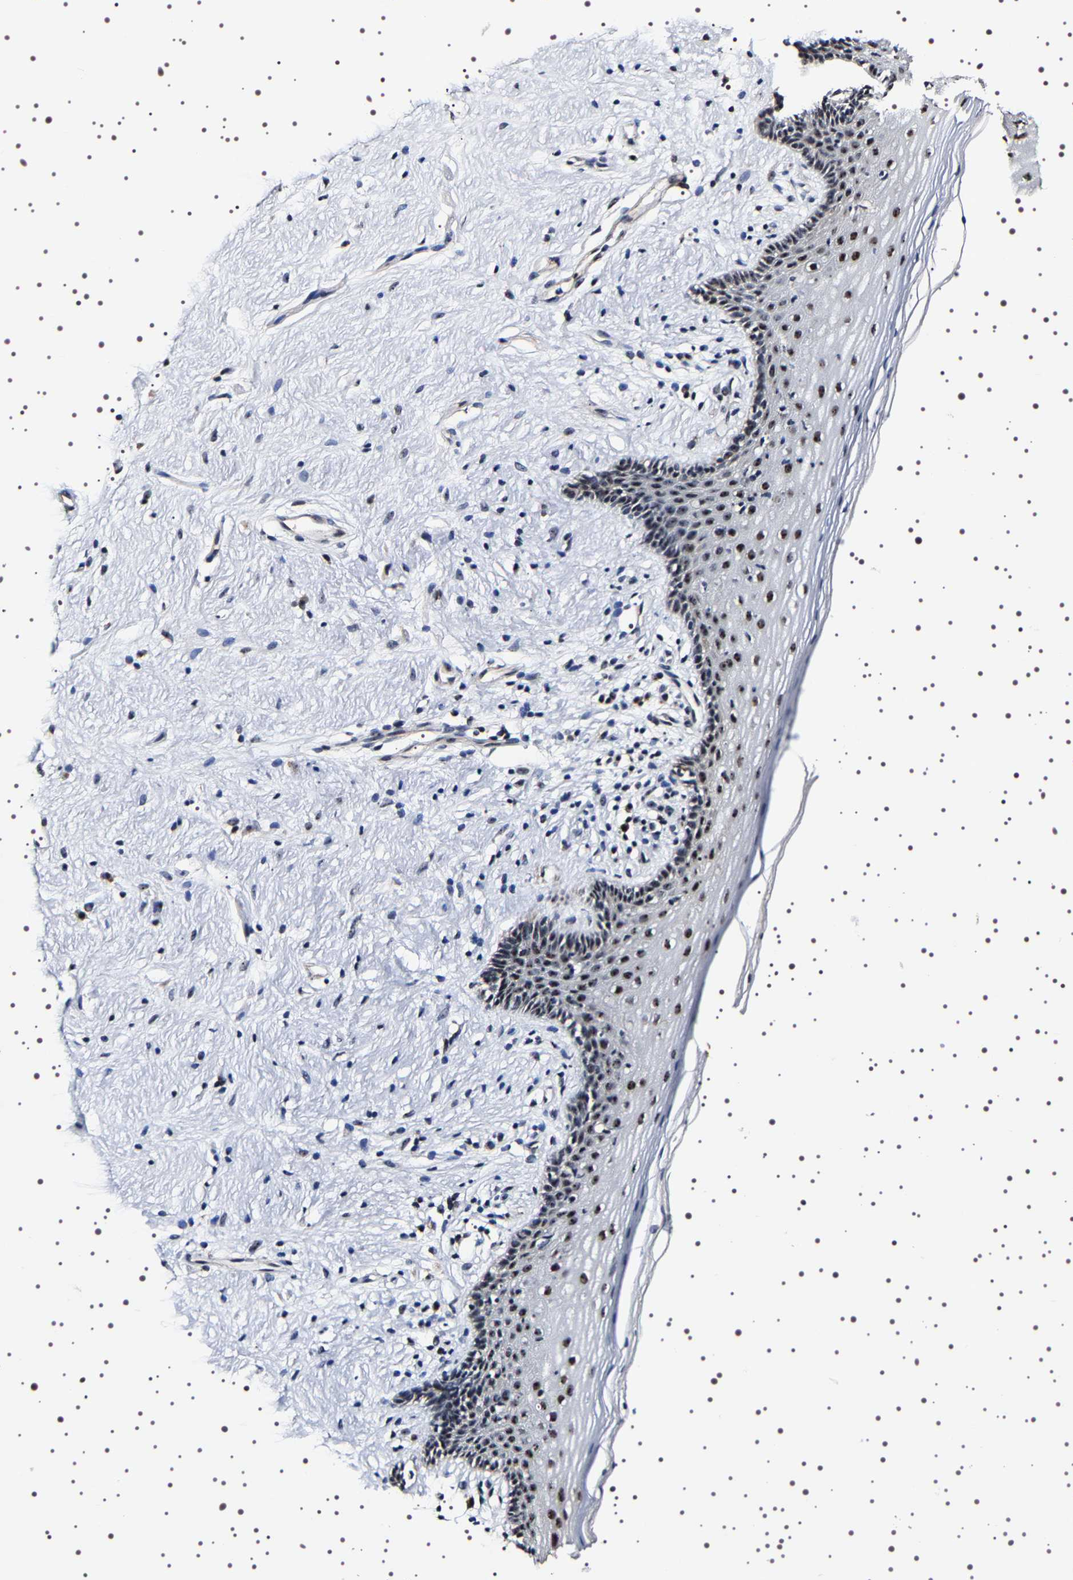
{"staining": {"intensity": "moderate", "quantity": ">75%", "location": "nuclear"}, "tissue": "vagina", "cell_type": "Squamous epithelial cells", "image_type": "normal", "snomed": [{"axis": "morphology", "description": "Normal tissue, NOS"}, {"axis": "topography", "description": "Vagina"}], "caption": "Immunohistochemical staining of unremarkable human vagina reveals medium levels of moderate nuclear staining in approximately >75% of squamous epithelial cells.", "gene": "GNL3", "patient": {"sex": "female", "age": 44}}